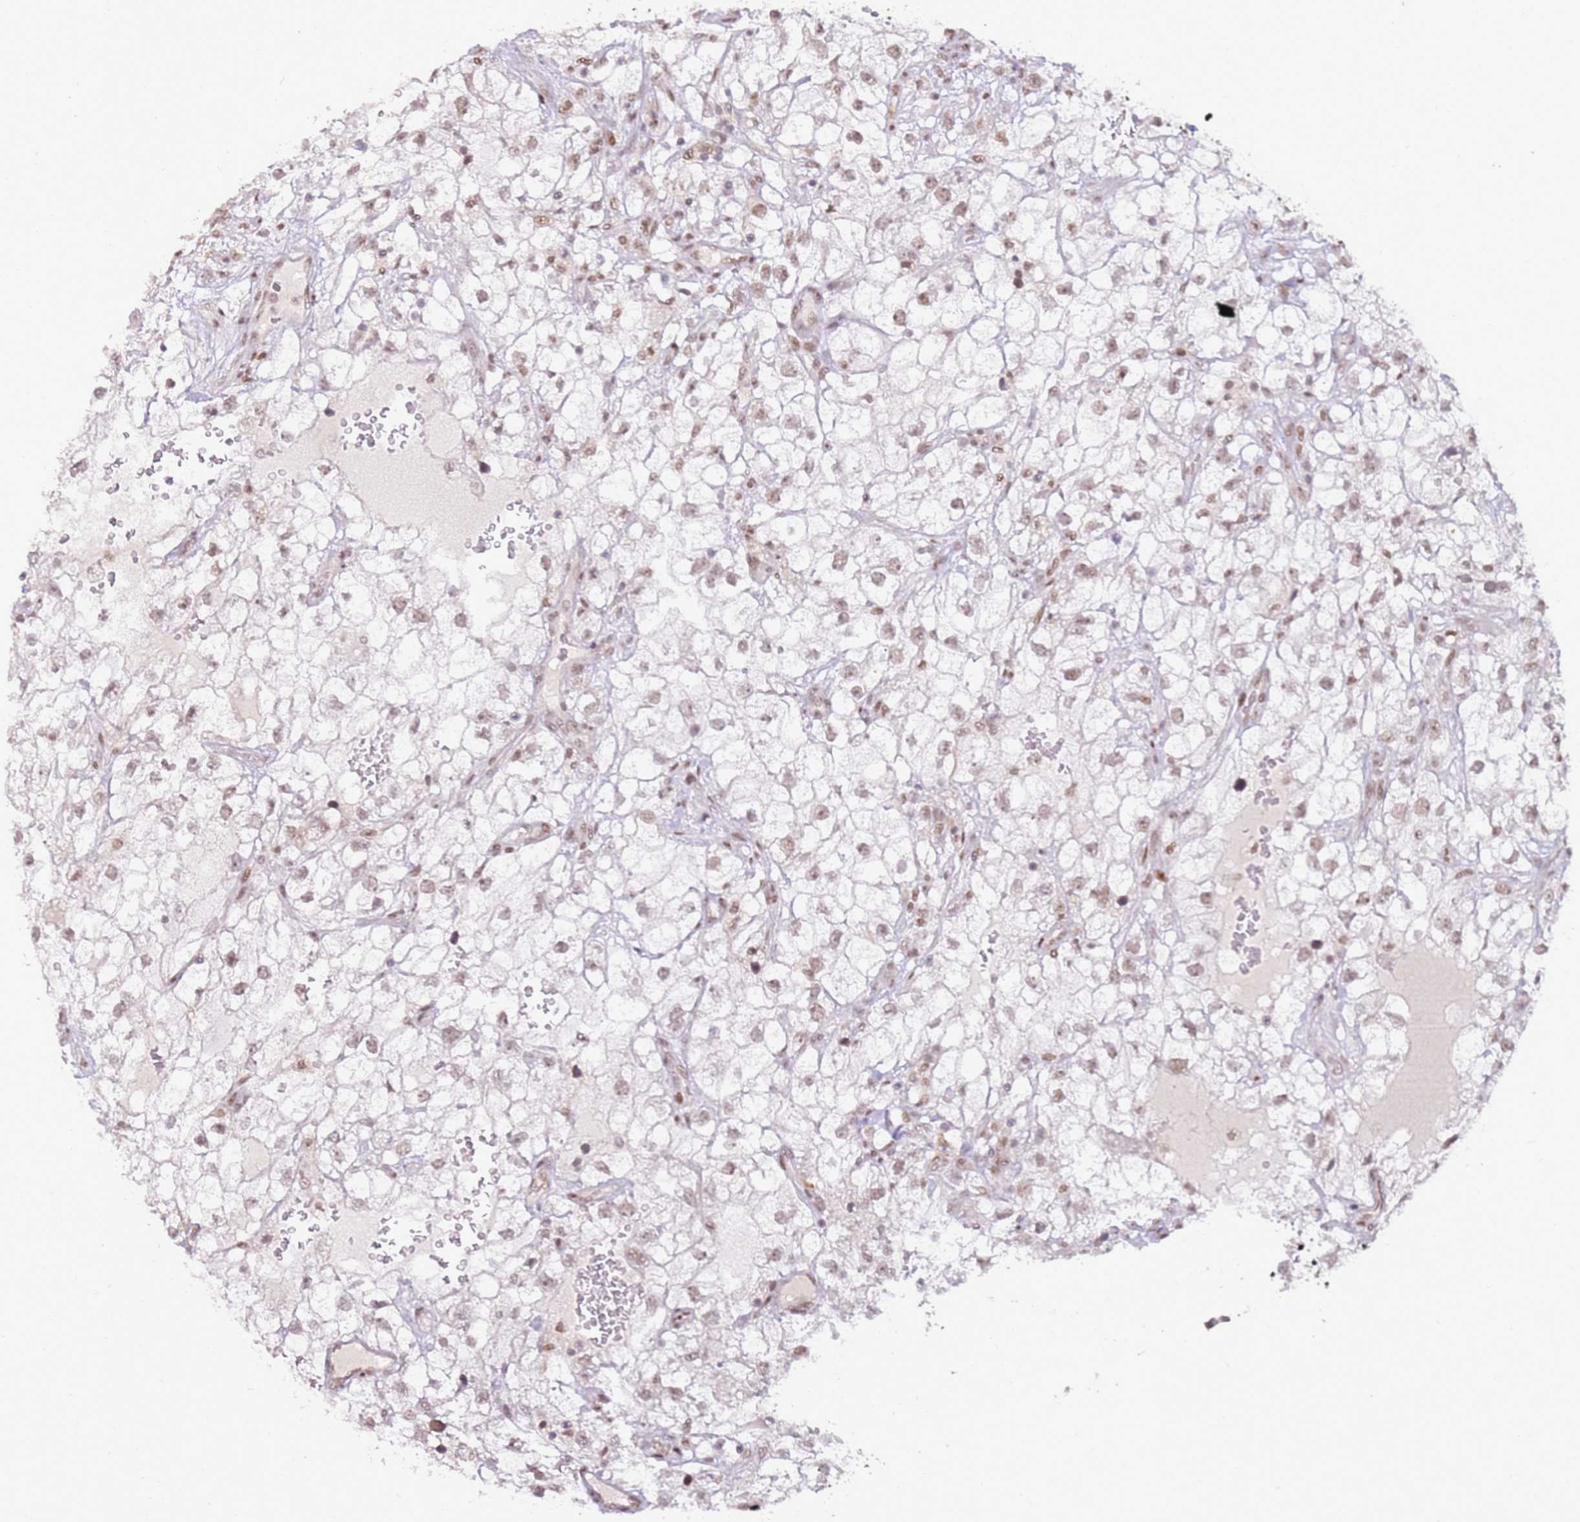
{"staining": {"intensity": "moderate", "quantity": ">75%", "location": "nuclear"}, "tissue": "renal cancer", "cell_type": "Tumor cells", "image_type": "cancer", "snomed": [{"axis": "morphology", "description": "Adenocarcinoma, NOS"}, {"axis": "topography", "description": "Kidney"}], "caption": "Immunohistochemical staining of adenocarcinoma (renal) shows medium levels of moderate nuclear positivity in about >75% of tumor cells. (DAB (3,3'-diaminobenzidine) IHC, brown staining for protein, blue staining for nuclei).", "gene": "PHC2", "patient": {"sex": "male", "age": 59}}